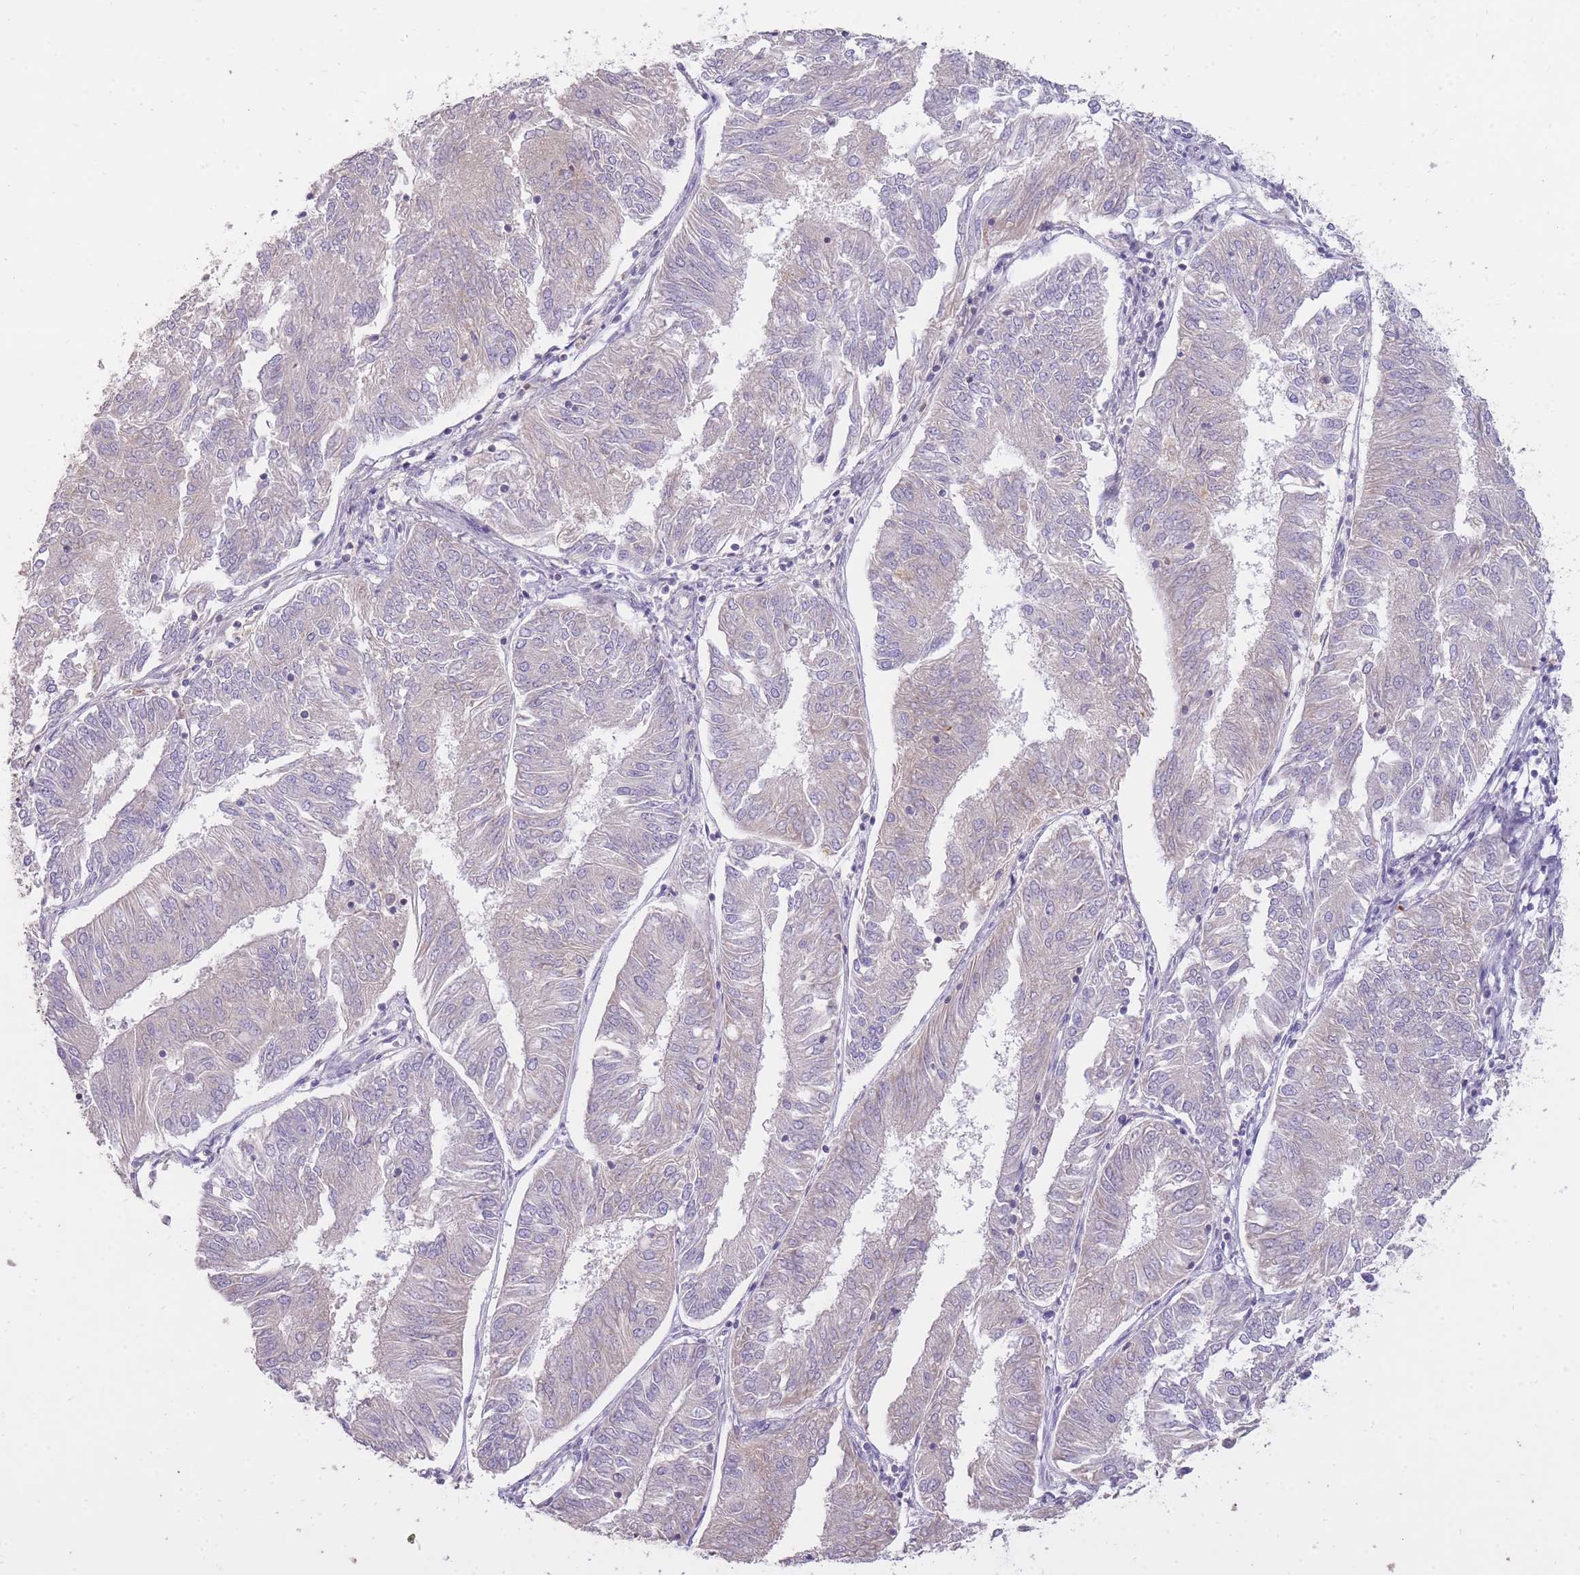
{"staining": {"intensity": "negative", "quantity": "none", "location": "none"}, "tissue": "endometrial cancer", "cell_type": "Tumor cells", "image_type": "cancer", "snomed": [{"axis": "morphology", "description": "Adenocarcinoma, NOS"}, {"axis": "topography", "description": "Endometrium"}], "caption": "Human endometrial adenocarcinoma stained for a protein using IHC exhibits no positivity in tumor cells.", "gene": "FRG2C", "patient": {"sex": "female", "age": 58}}